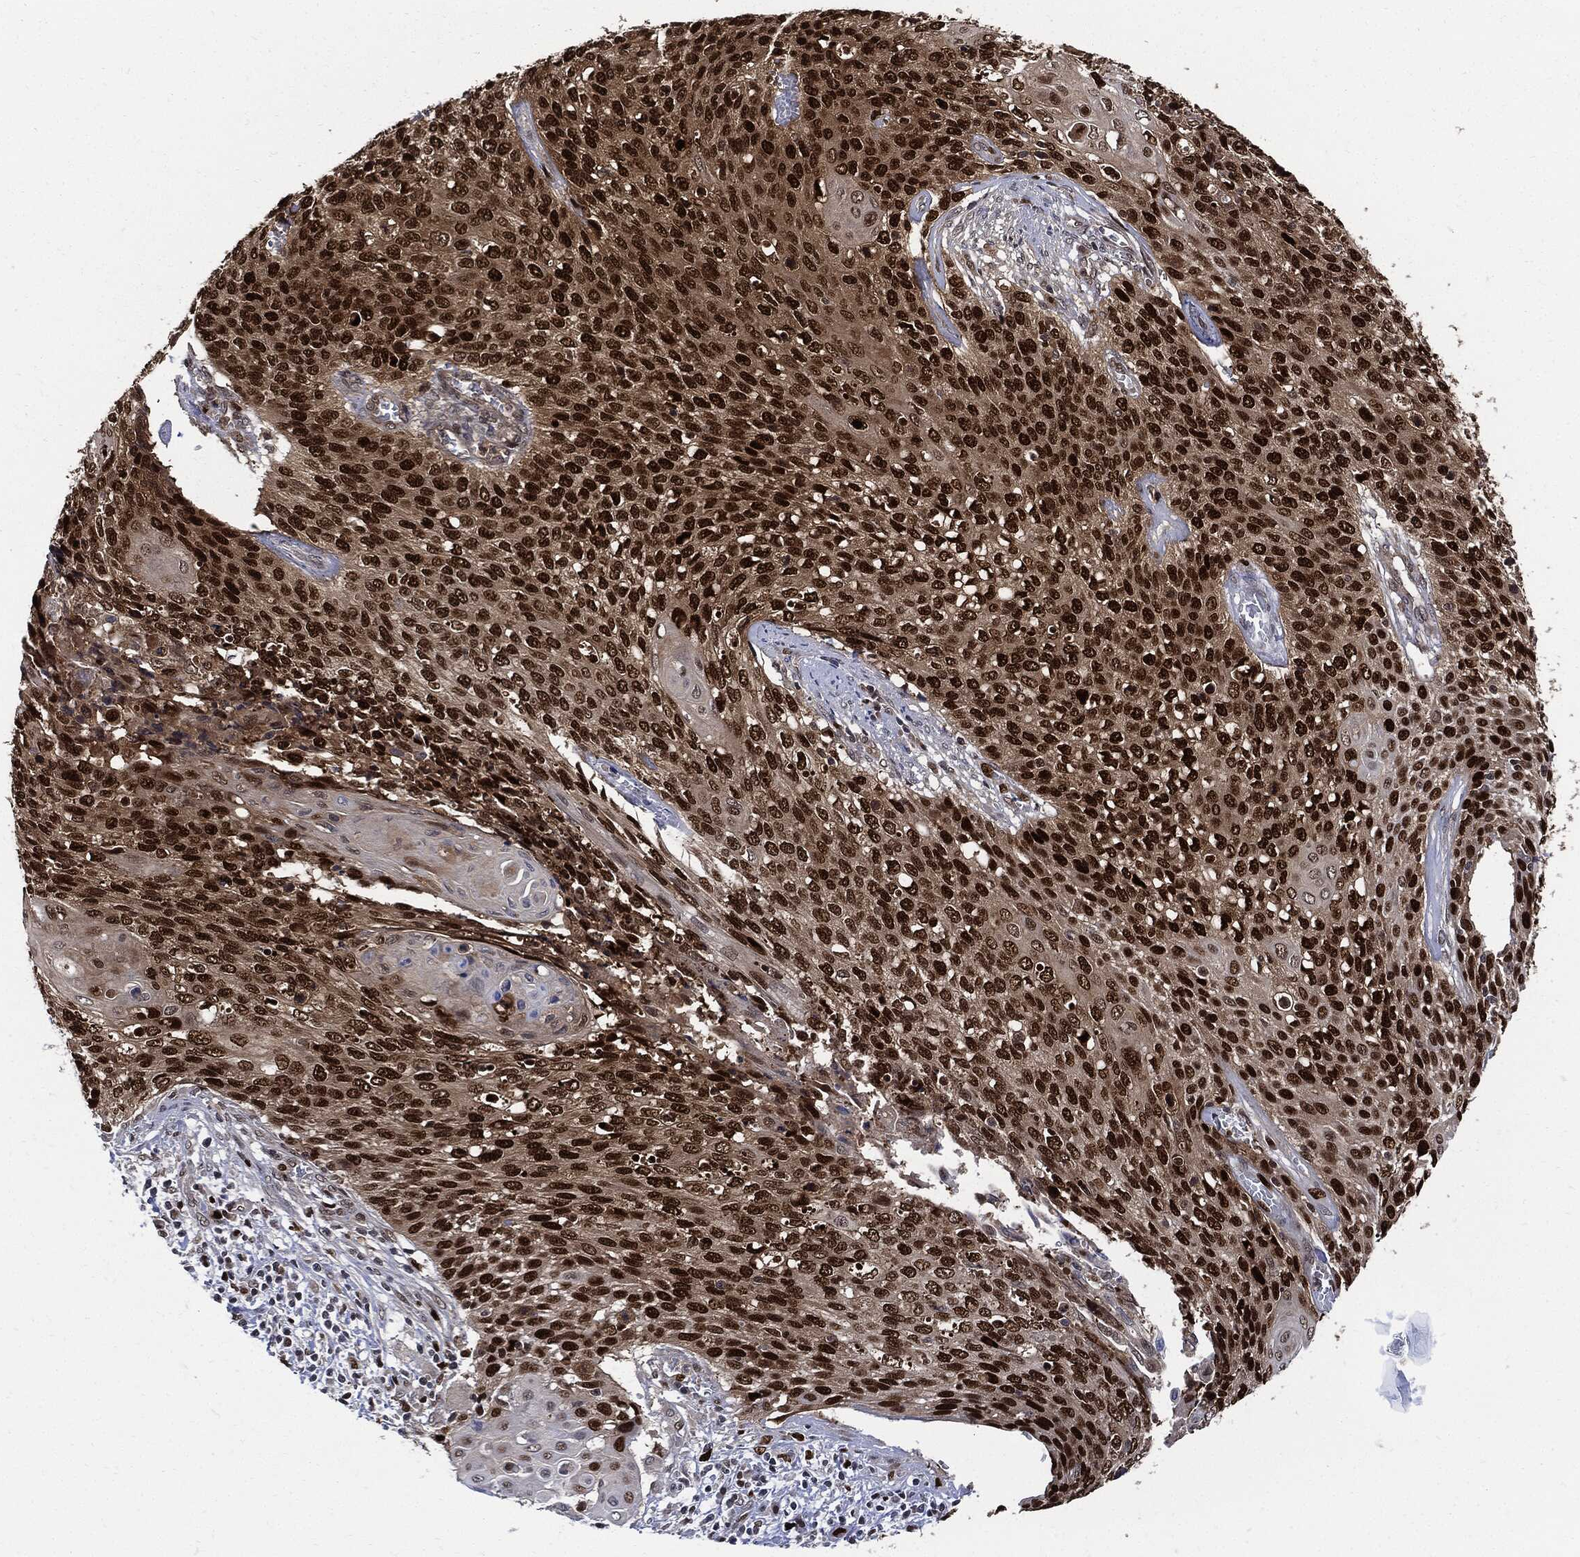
{"staining": {"intensity": "strong", "quantity": ">75%", "location": "nuclear"}, "tissue": "cervical cancer", "cell_type": "Tumor cells", "image_type": "cancer", "snomed": [{"axis": "morphology", "description": "Squamous cell carcinoma, NOS"}, {"axis": "topography", "description": "Cervix"}], "caption": "An image of squamous cell carcinoma (cervical) stained for a protein exhibits strong nuclear brown staining in tumor cells.", "gene": "PCNA", "patient": {"sex": "female", "age": 39}}